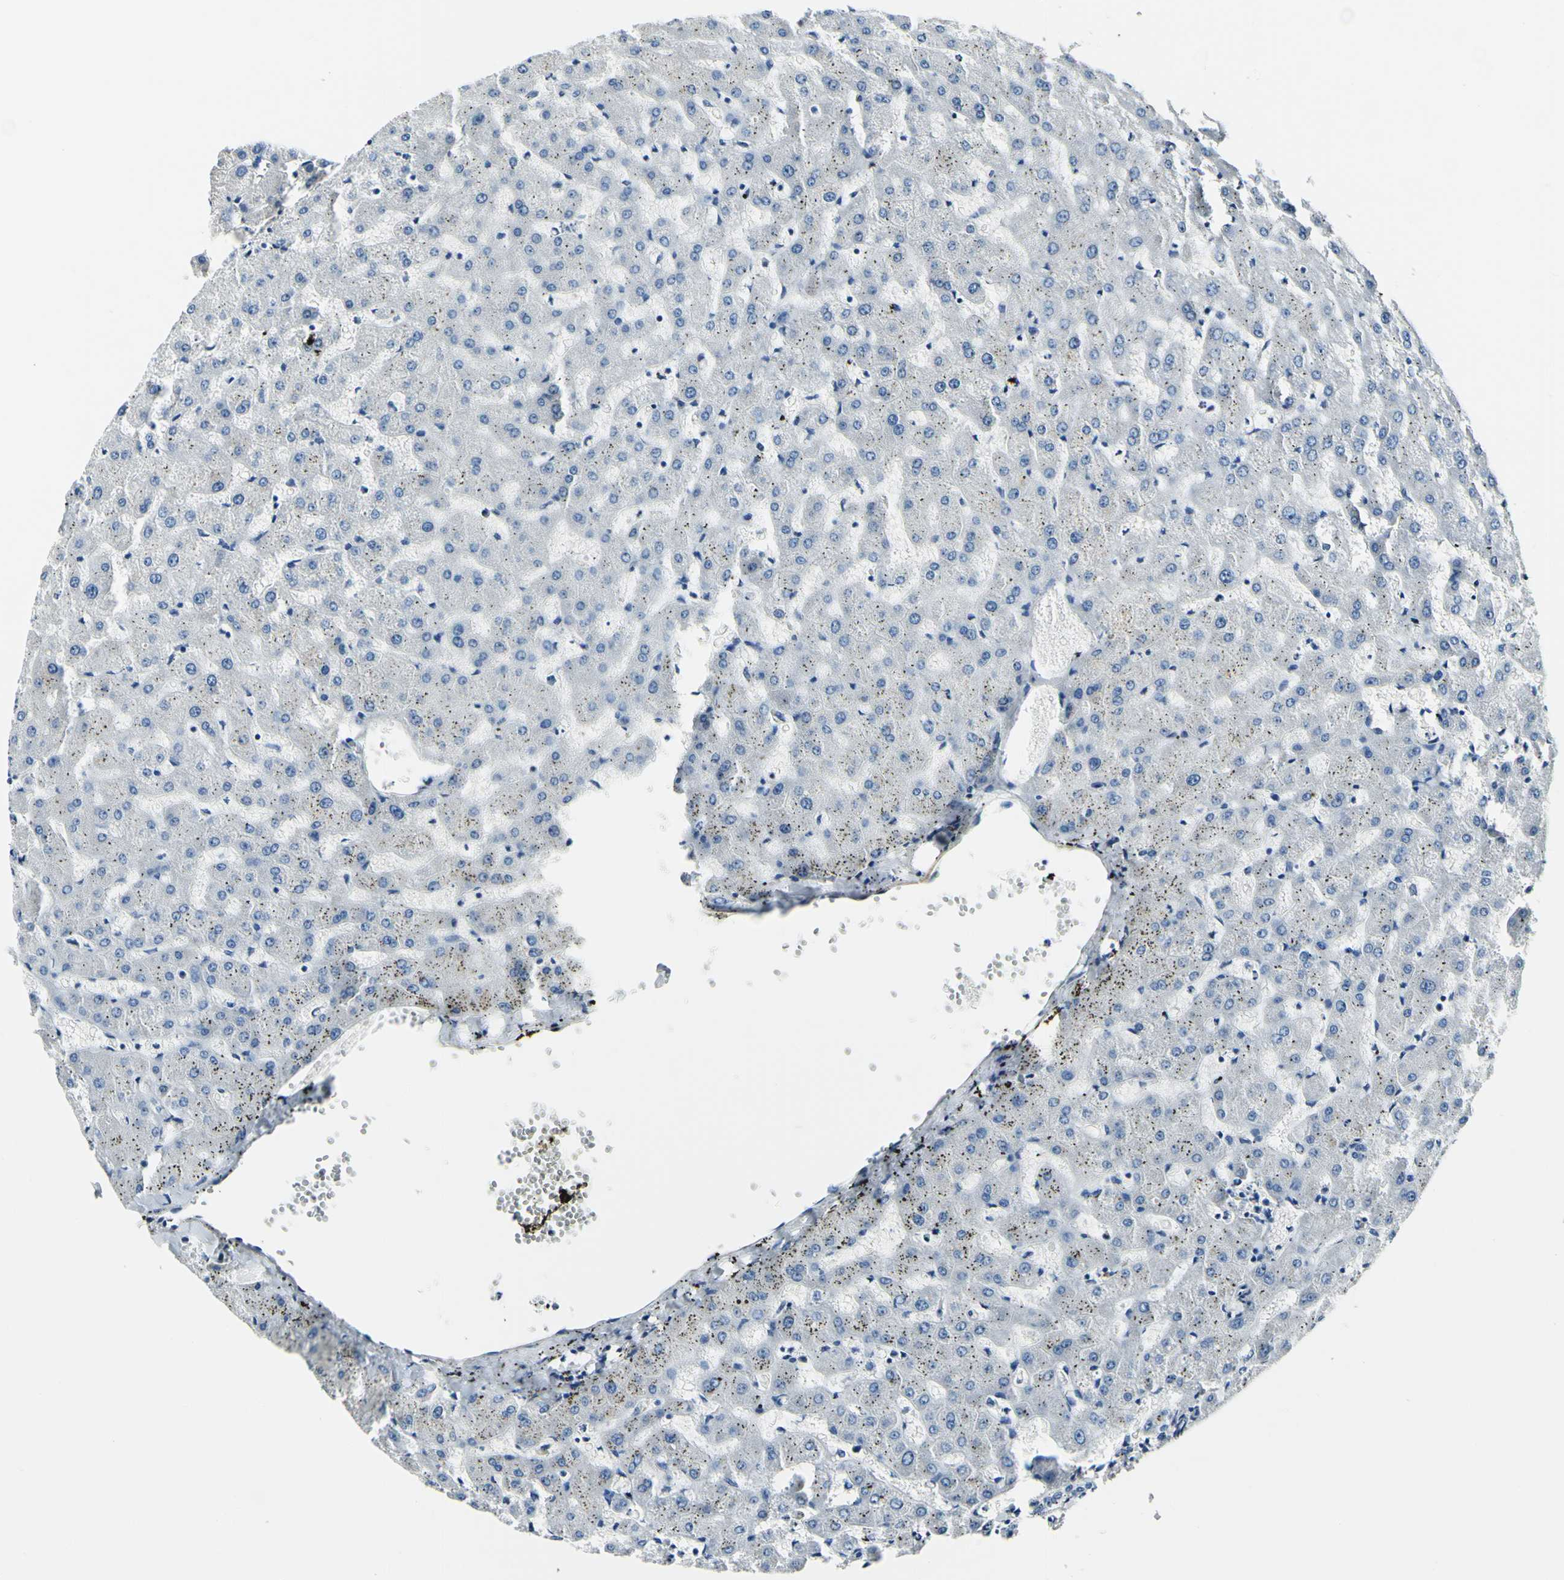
{"staining": {"intensity": "negative", "quantity": "none", "location": "none"}, "tissue": "liver", "cell_type": "Cholangiocytes", "image_type": "normal", "snomed": [{"axis": "morphology", "description": "Normal tissue, NOS"}, {"axis": "topography", "description": "Liver"}], "caption": "Immunohistochemical staining of normal liver shows no significant expression in cholangiocytes. (DAB (3,3'-diaminobenzidine) IHC visualized using brightfield microscopy, high magnification).", "gene": "COL6A3", "patient": {"sex": "female", "age": 63}}